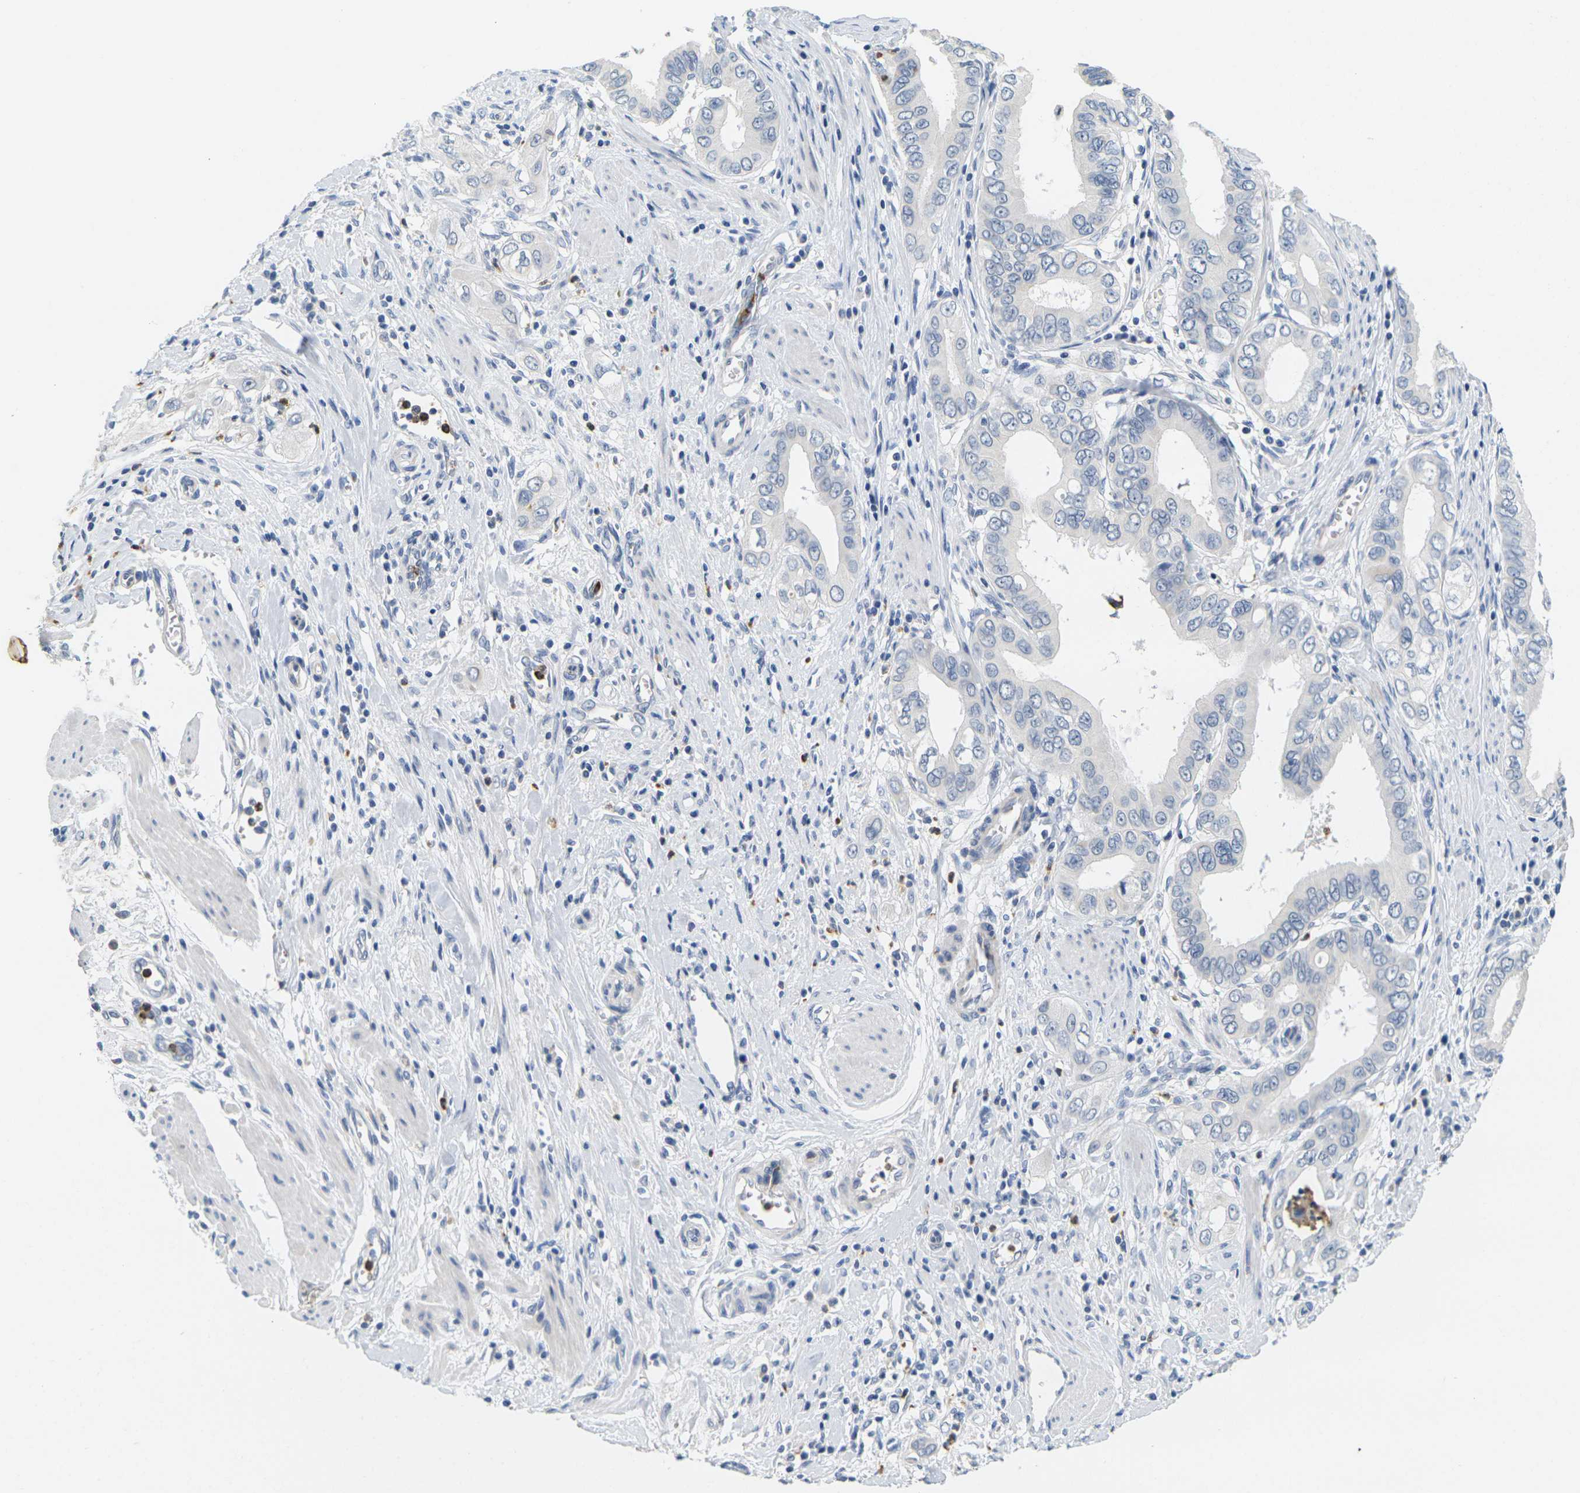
{"staining": {"intensity": "negative", "quantity": "none", "location": "none"}, "tissue": "pancreatic cancer", "cell_type": "Tumor cells", "image_type": "cancer", "snomed": [{"axis": "morphology", "description": "Normal tissue, NOS"}, {"axis": "topography", "description": "Lymph node"}], "caption": "Tumor cells are negative for protein expression in human pancreatic cancer.", "gene": "KLK5", "patient": {"sex": "male", "age": 50}}